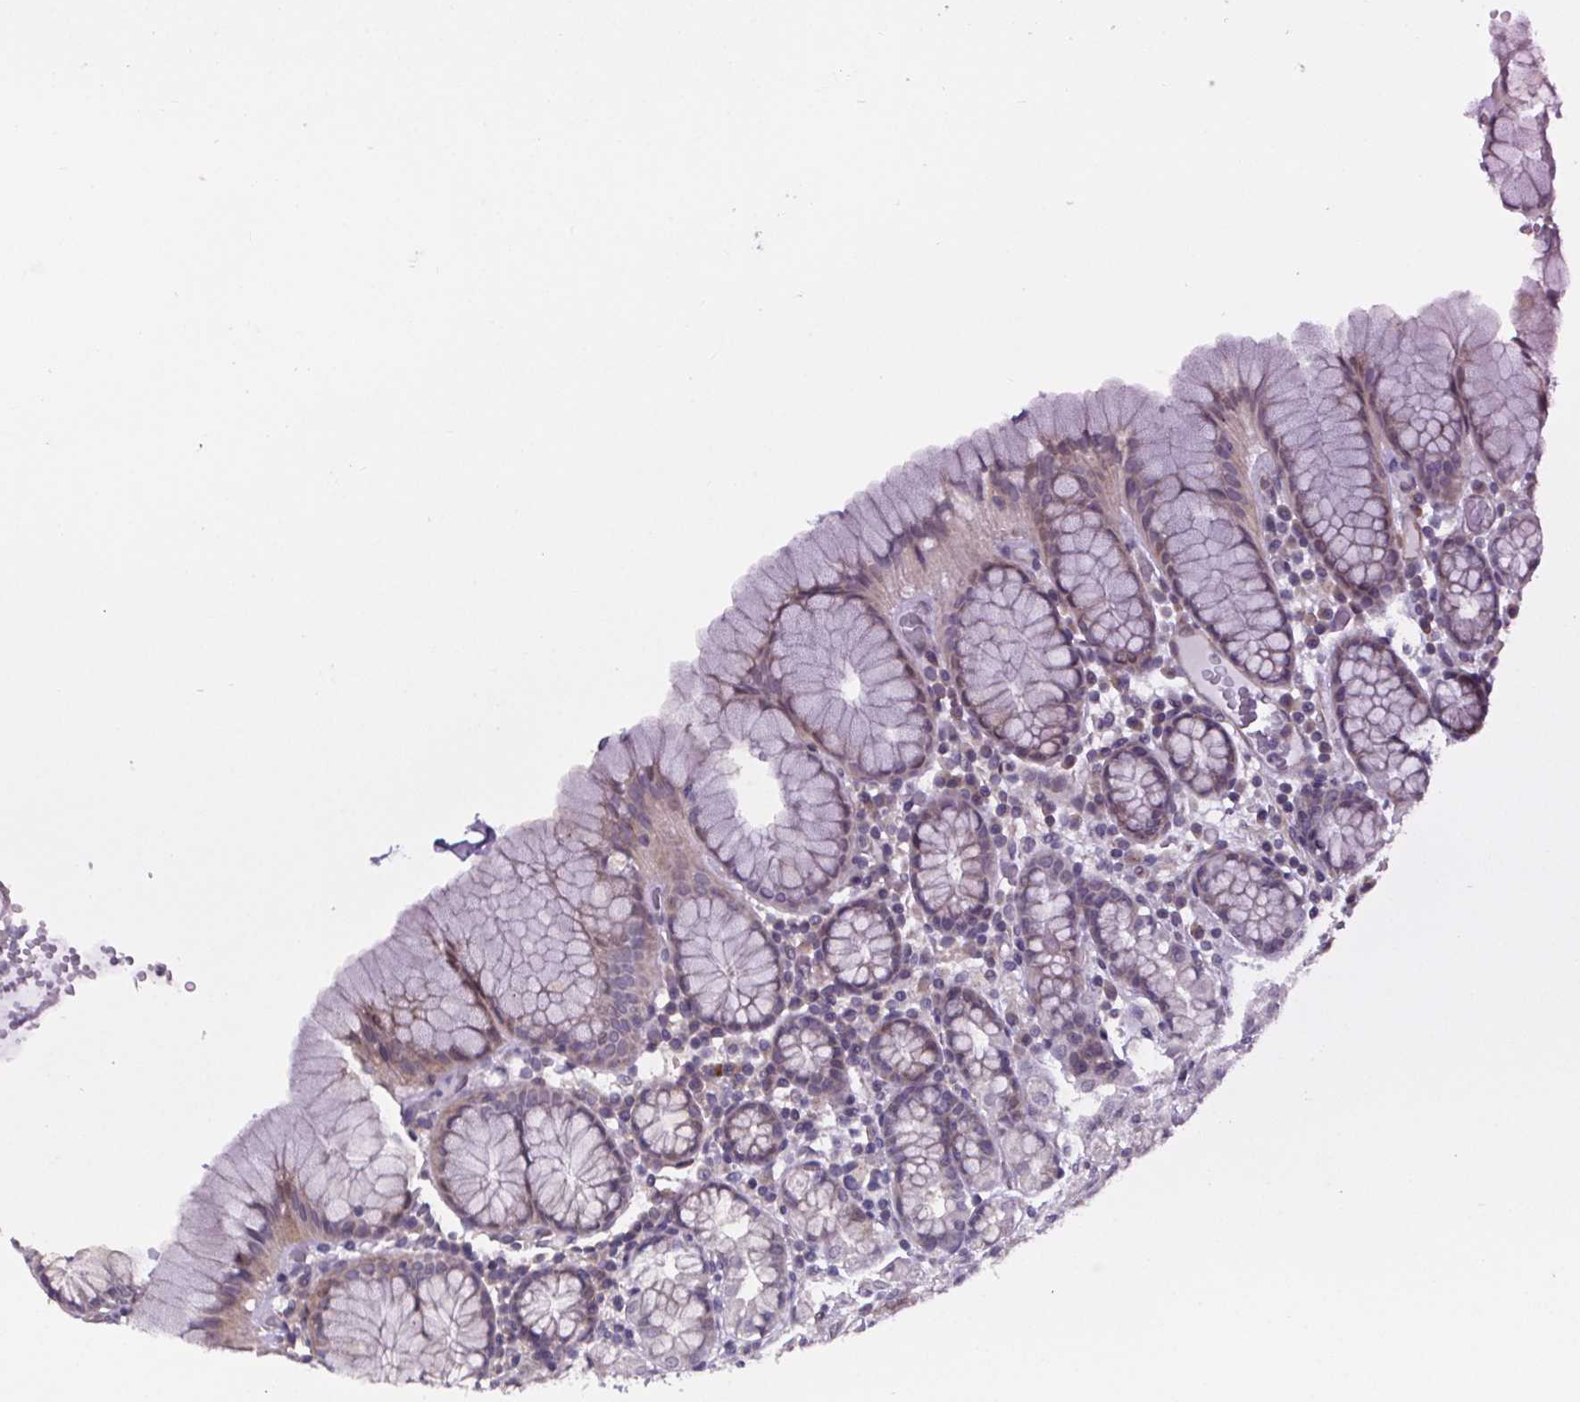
{"staining": {"intensity": "negative", "quantity": "none", "location": "none"}, "tissue": "stomach", "cell_type": "Glandular cells", "image_type": "normal", "snomed": [{"axis": "morphology", "description": "Normal tissue, NOS"}, {"axis": "topography", "description": "Stomach, upper"}, {"axis": "topography", "description": "Stomach"}], "caption": "Unremarkable stomach was stained to show a protein in brown. There is no significant positivity in glandular cells. (DAB (3,3'-diaminobenzidine) immunohistochemistry visualized using brightfield microscopy, high magnification).", "gene": "TTC12", "patient": {"sex": "male", "age": 62}}